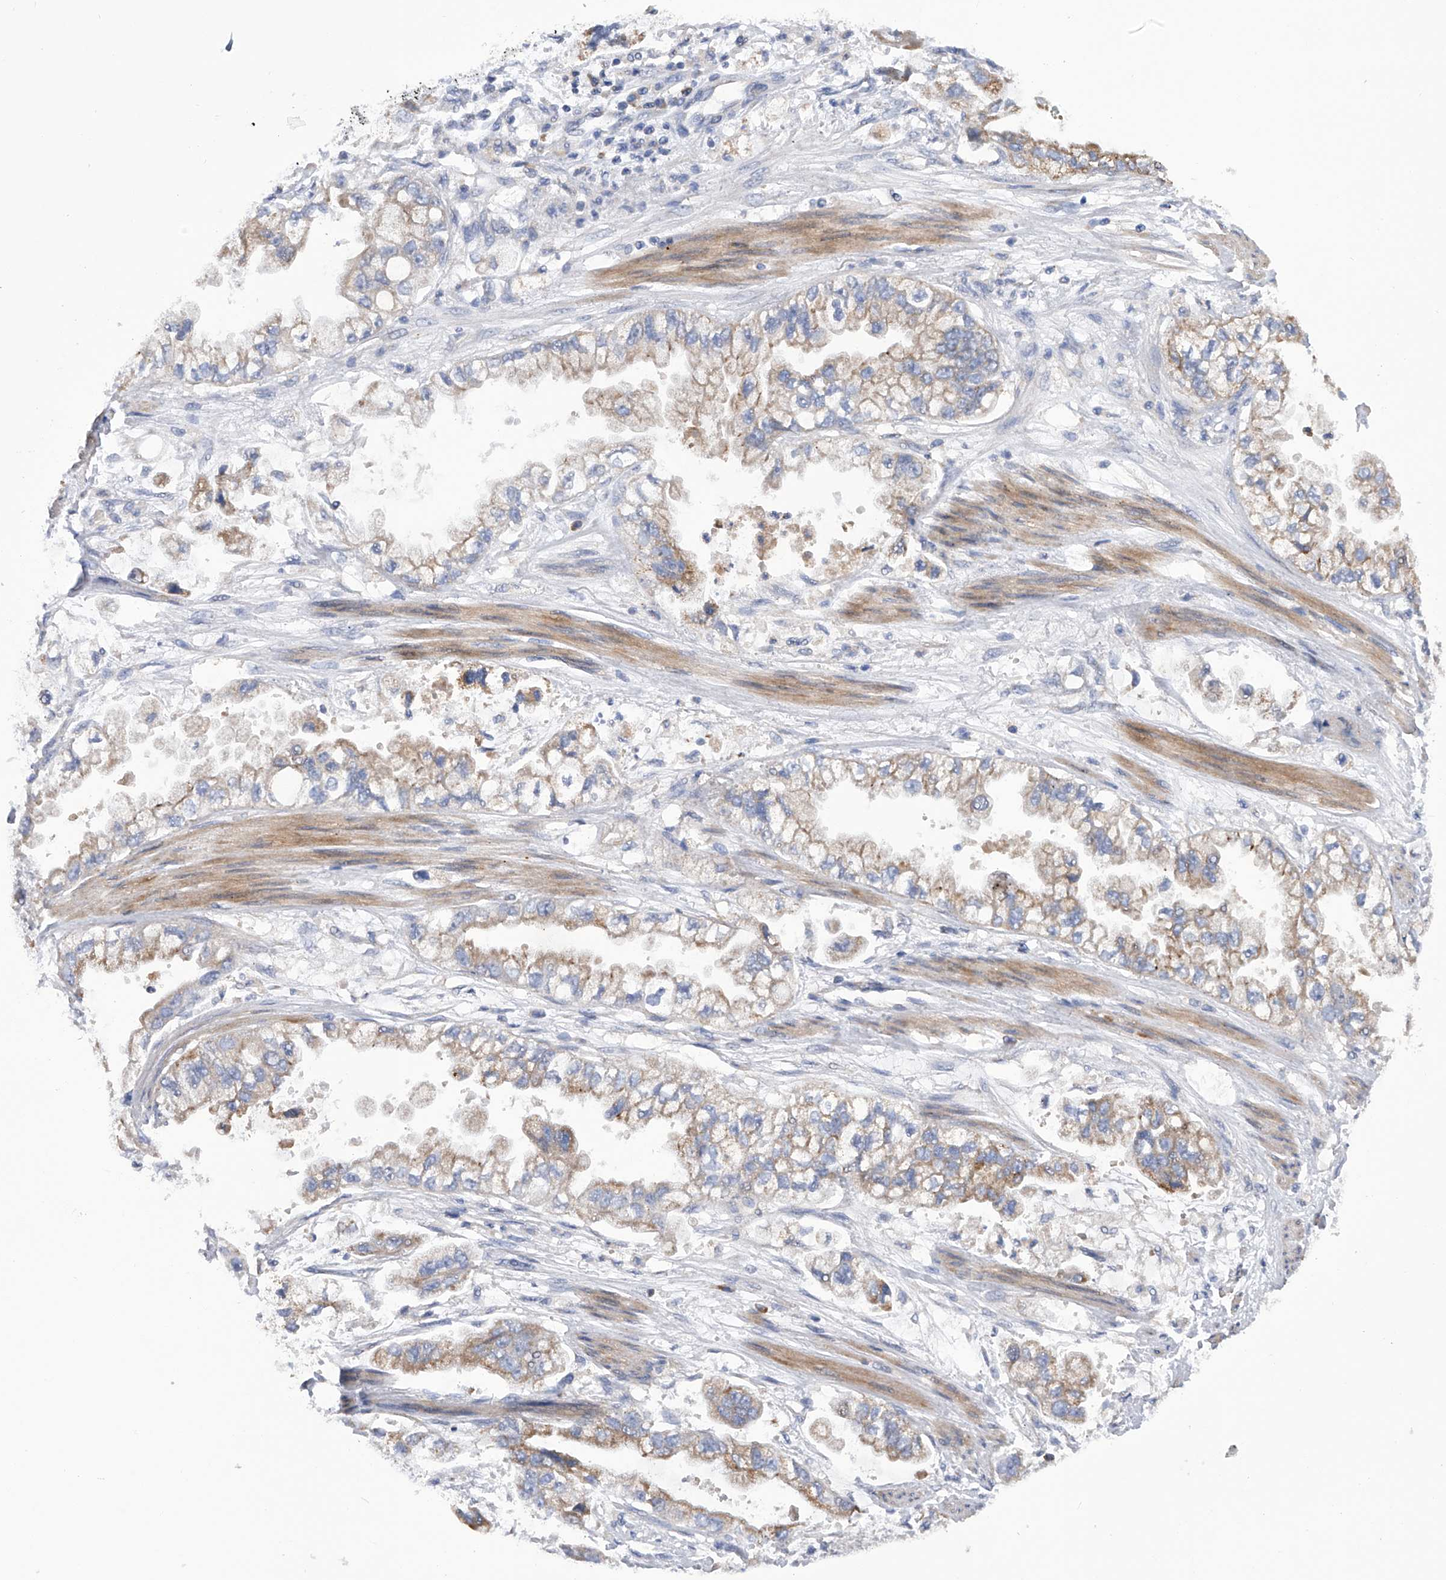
{"staining": {"intensity": "weak", "quantity": ">75%", "location": "cytoplasmic/membranous"}, "tissue": "stomach cancer", "cell_type": "Tumor cells", "image_type": "cancer", "snomed": [{"axis": "morphology", "description": "Adenocarcinoma, NOS"}, {"axis": "topography", "description": "Stomach"}], "caption": "Weak cytoplasmic/membranous positivity is seen in approximately >75% of tumor cells in stomach cancer. The staining was performed using DAB (3,3'-diaminobenzidine), with brown indicating positive protein expression. Nuclei are stained blue with hematoxylin.", "gene": "MLYCD", "patient": {"sex": "male", "age": 62}}